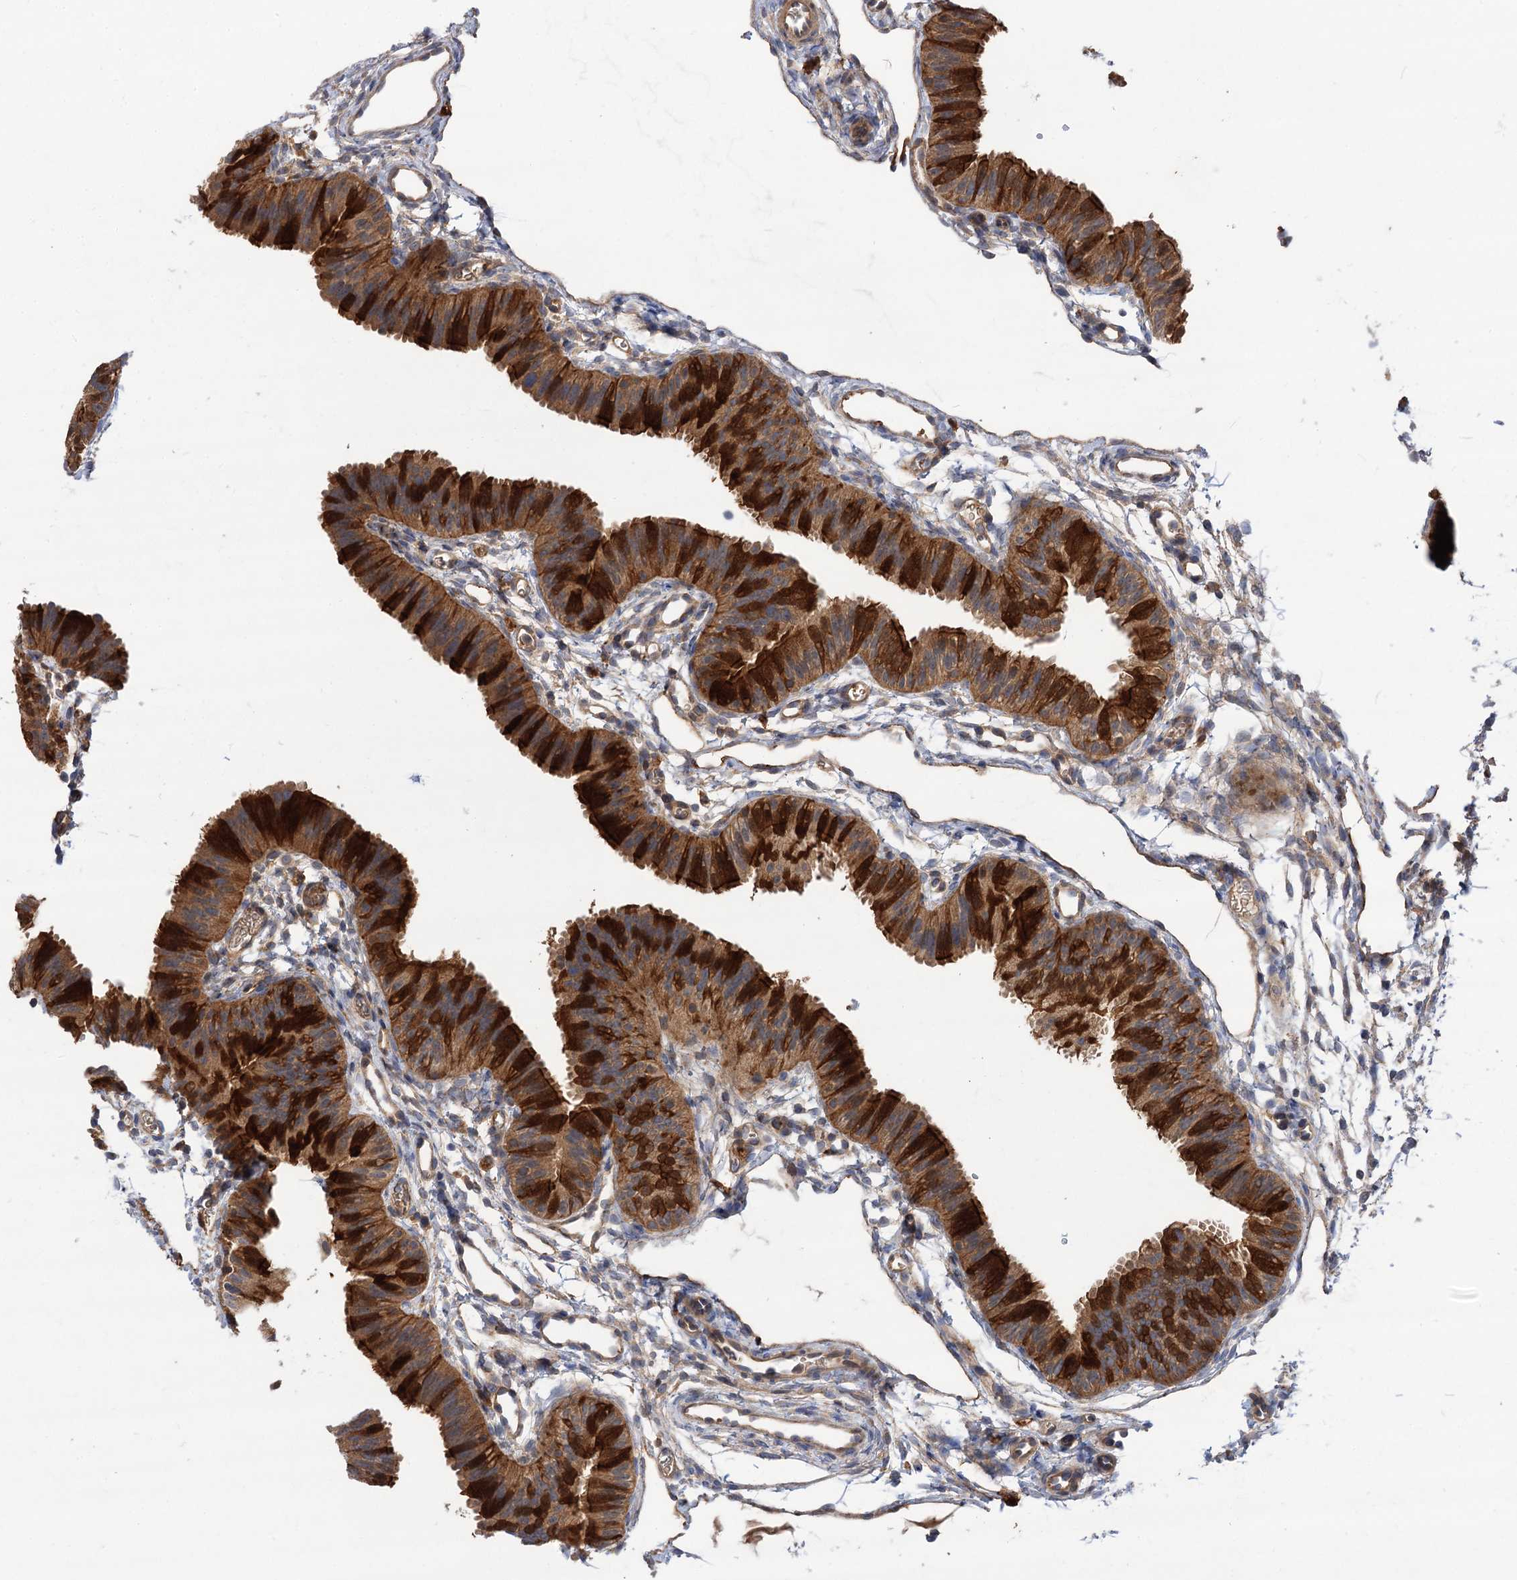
{"staining": {"intensity": "strong", "quantity": ">75%", "location": "cytoplasmic/membranous"}, "tissue": "fallopian tube", "cell_type": "Glandular cells", "image_type": "normal", "snomed": [{"axis": "morphology", "description": "Normal tissue, NOS"}, {"axis": "topography", "description": "Fallopian tube"}], "caption": "Protein staining displays strong cytoplasmic/membranous staining in about >75% of glandular cells in unremarkable fallopian tube.", "gene": "PATL1", "patient": {"sex": "female", "age": 35}}